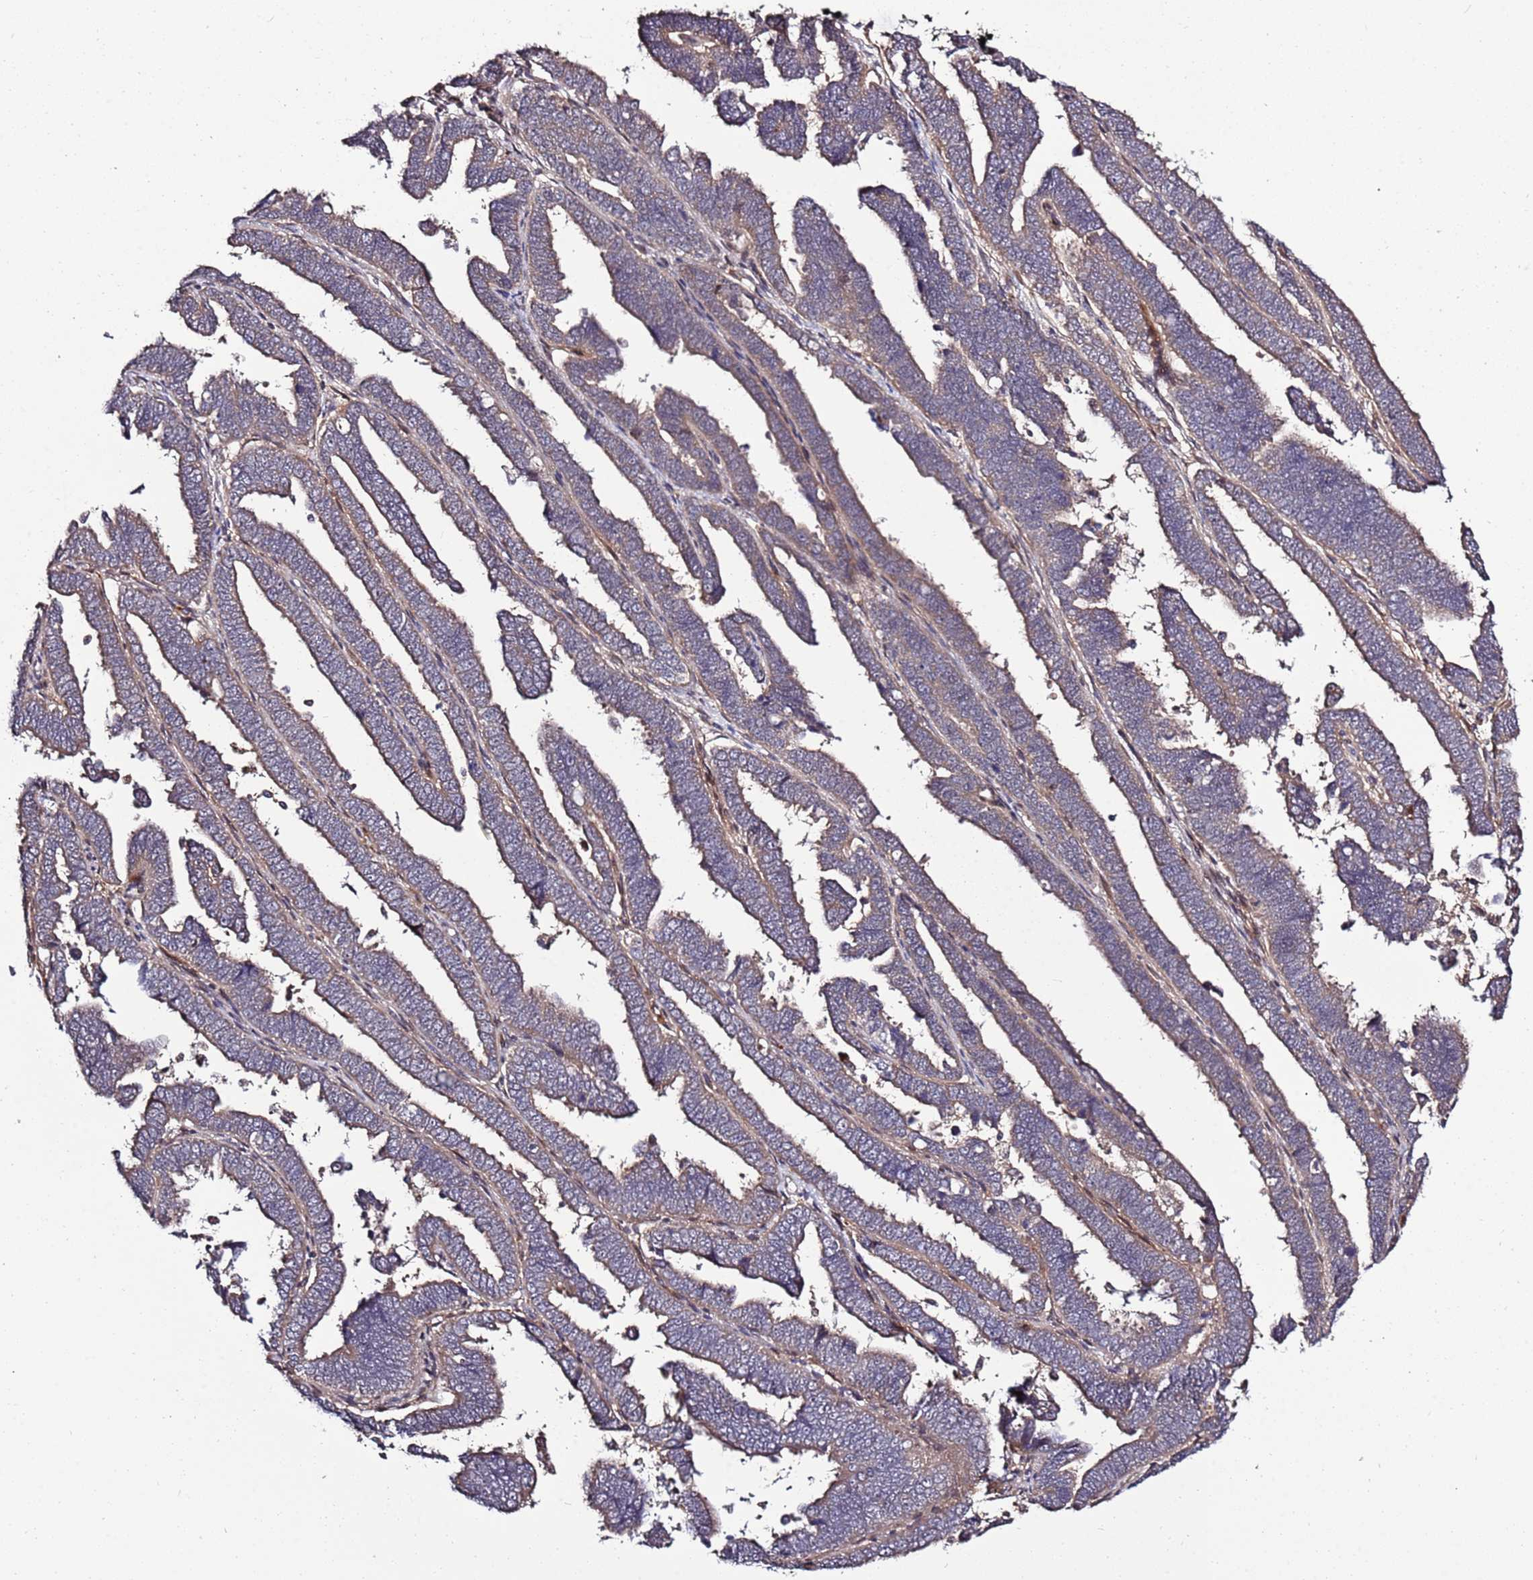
{"staining": {"intensity": "weak", "quantity": "25%-75%", "location": "cytoplasmic/membranous"}, "tissue": "endometrial cancer", "cell_type": "Tumor cells", "image_type": "cancer", "snomed": [{"axis": "morphology", "description": "Adenocarcinoma, NOS"}, {"axis": "topography", "description": "Endometrium"}], "caption": "Brown immunohistochemical staining in human endometrial adenocarcinoma demonstrates weak cytoplasmic/membranous expression in approximately 25%-75% of tumor cells.", "gene": "RHBDL1", "patient": {"sex": "female", "age": 75}}